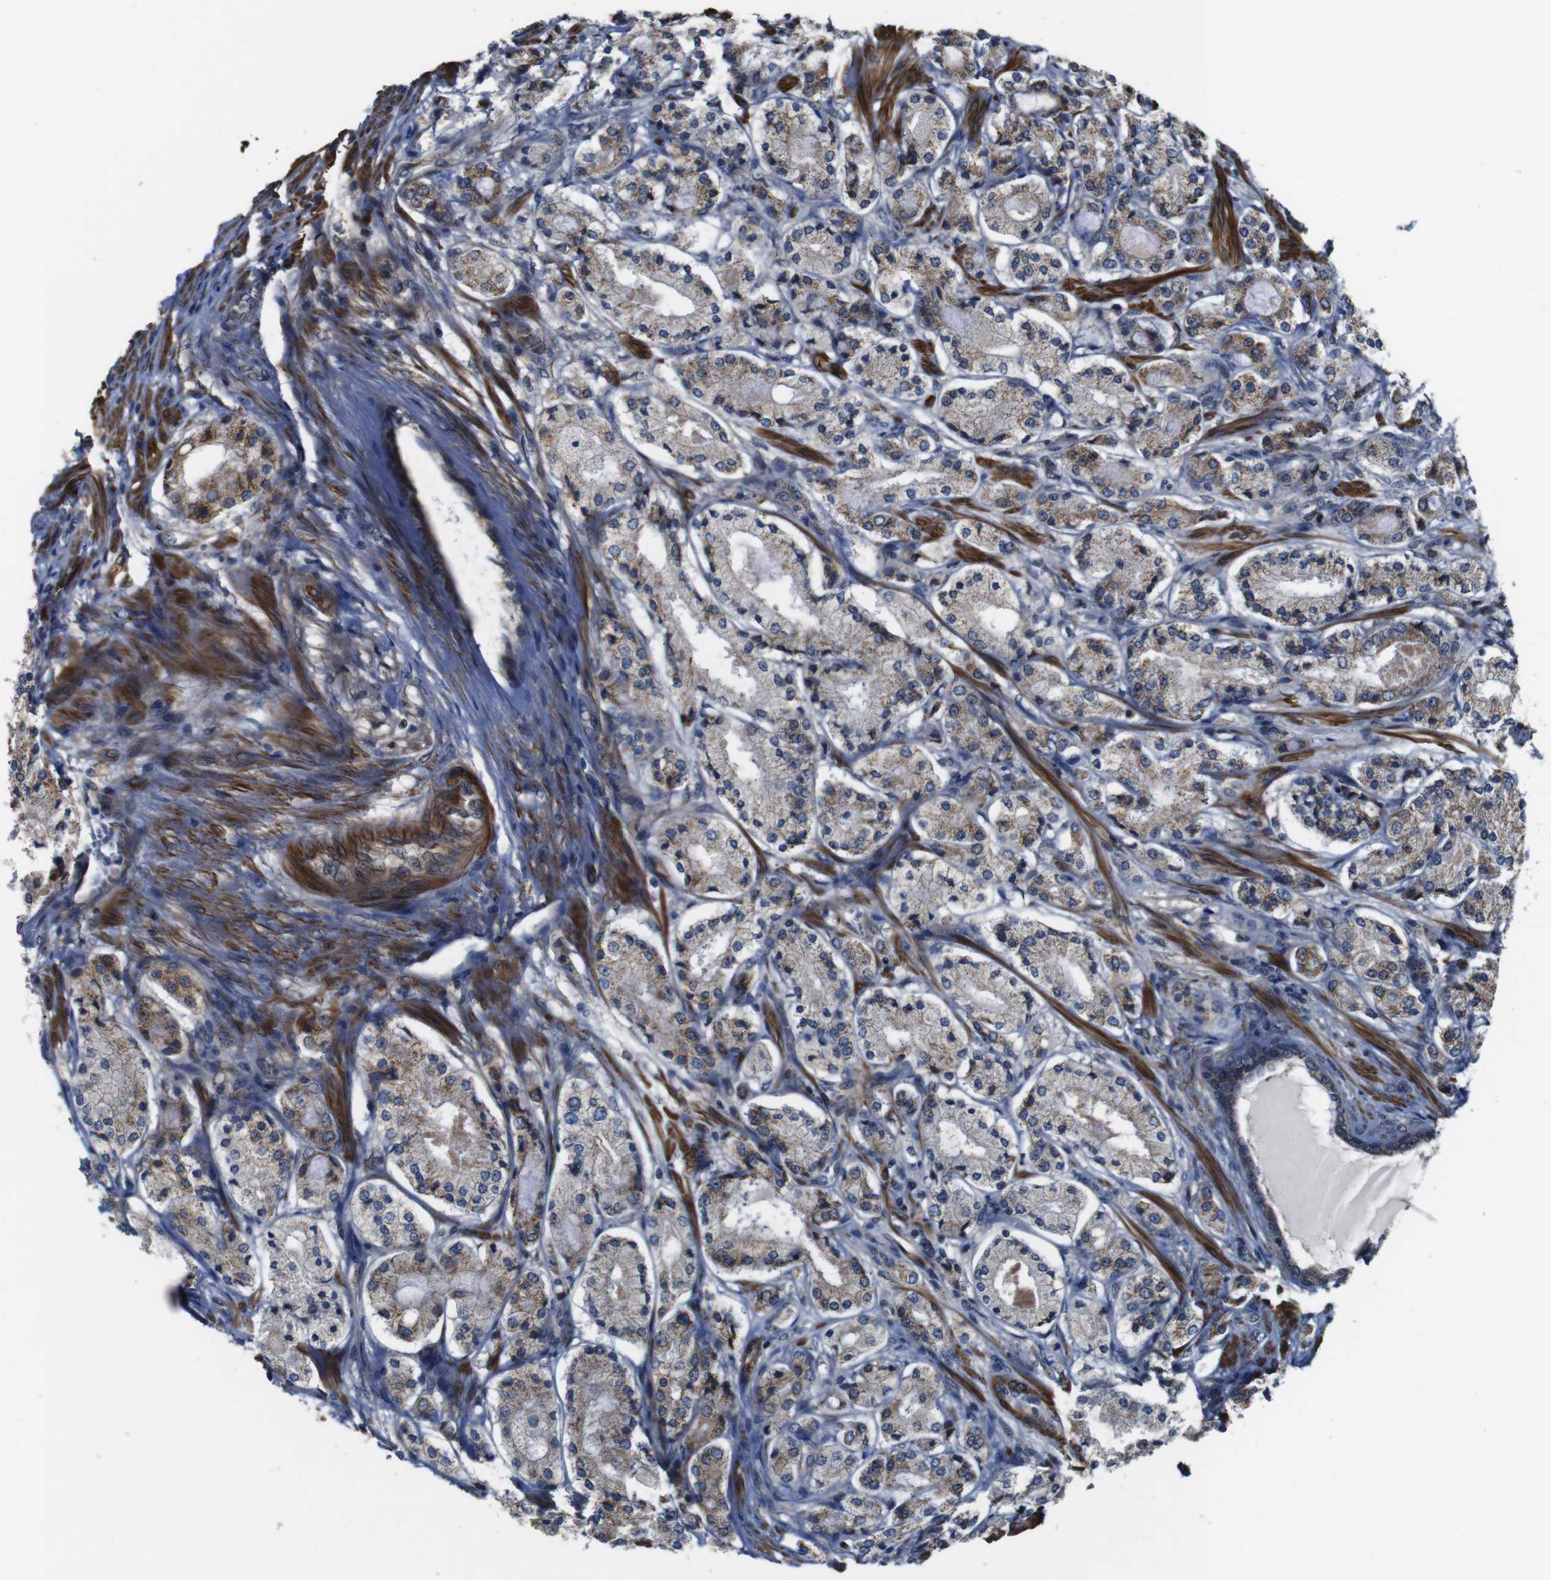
{"staining": {"intensity": "weak", "quantity": ">75%", "location": "cytoplasmic/membranous"}, "tissue": "prostate cancer", "cell_type": "Tumor cells", "image_type": "cancer", "snomed": [{"axis": "morphology", "description": "Adenocarcinoma, High grade"}, {"axis": "topography", "description": "Prostate"}], "caption": "DAB immunohistochemical staining of human prostate cancer (high-grade adenocarcinoma) displays weak cytoplasmic/membranous protein positivity in about >75% of tumor cells.", "gene": "GGT7", "patient": {"sex": "male", "age": 65}}